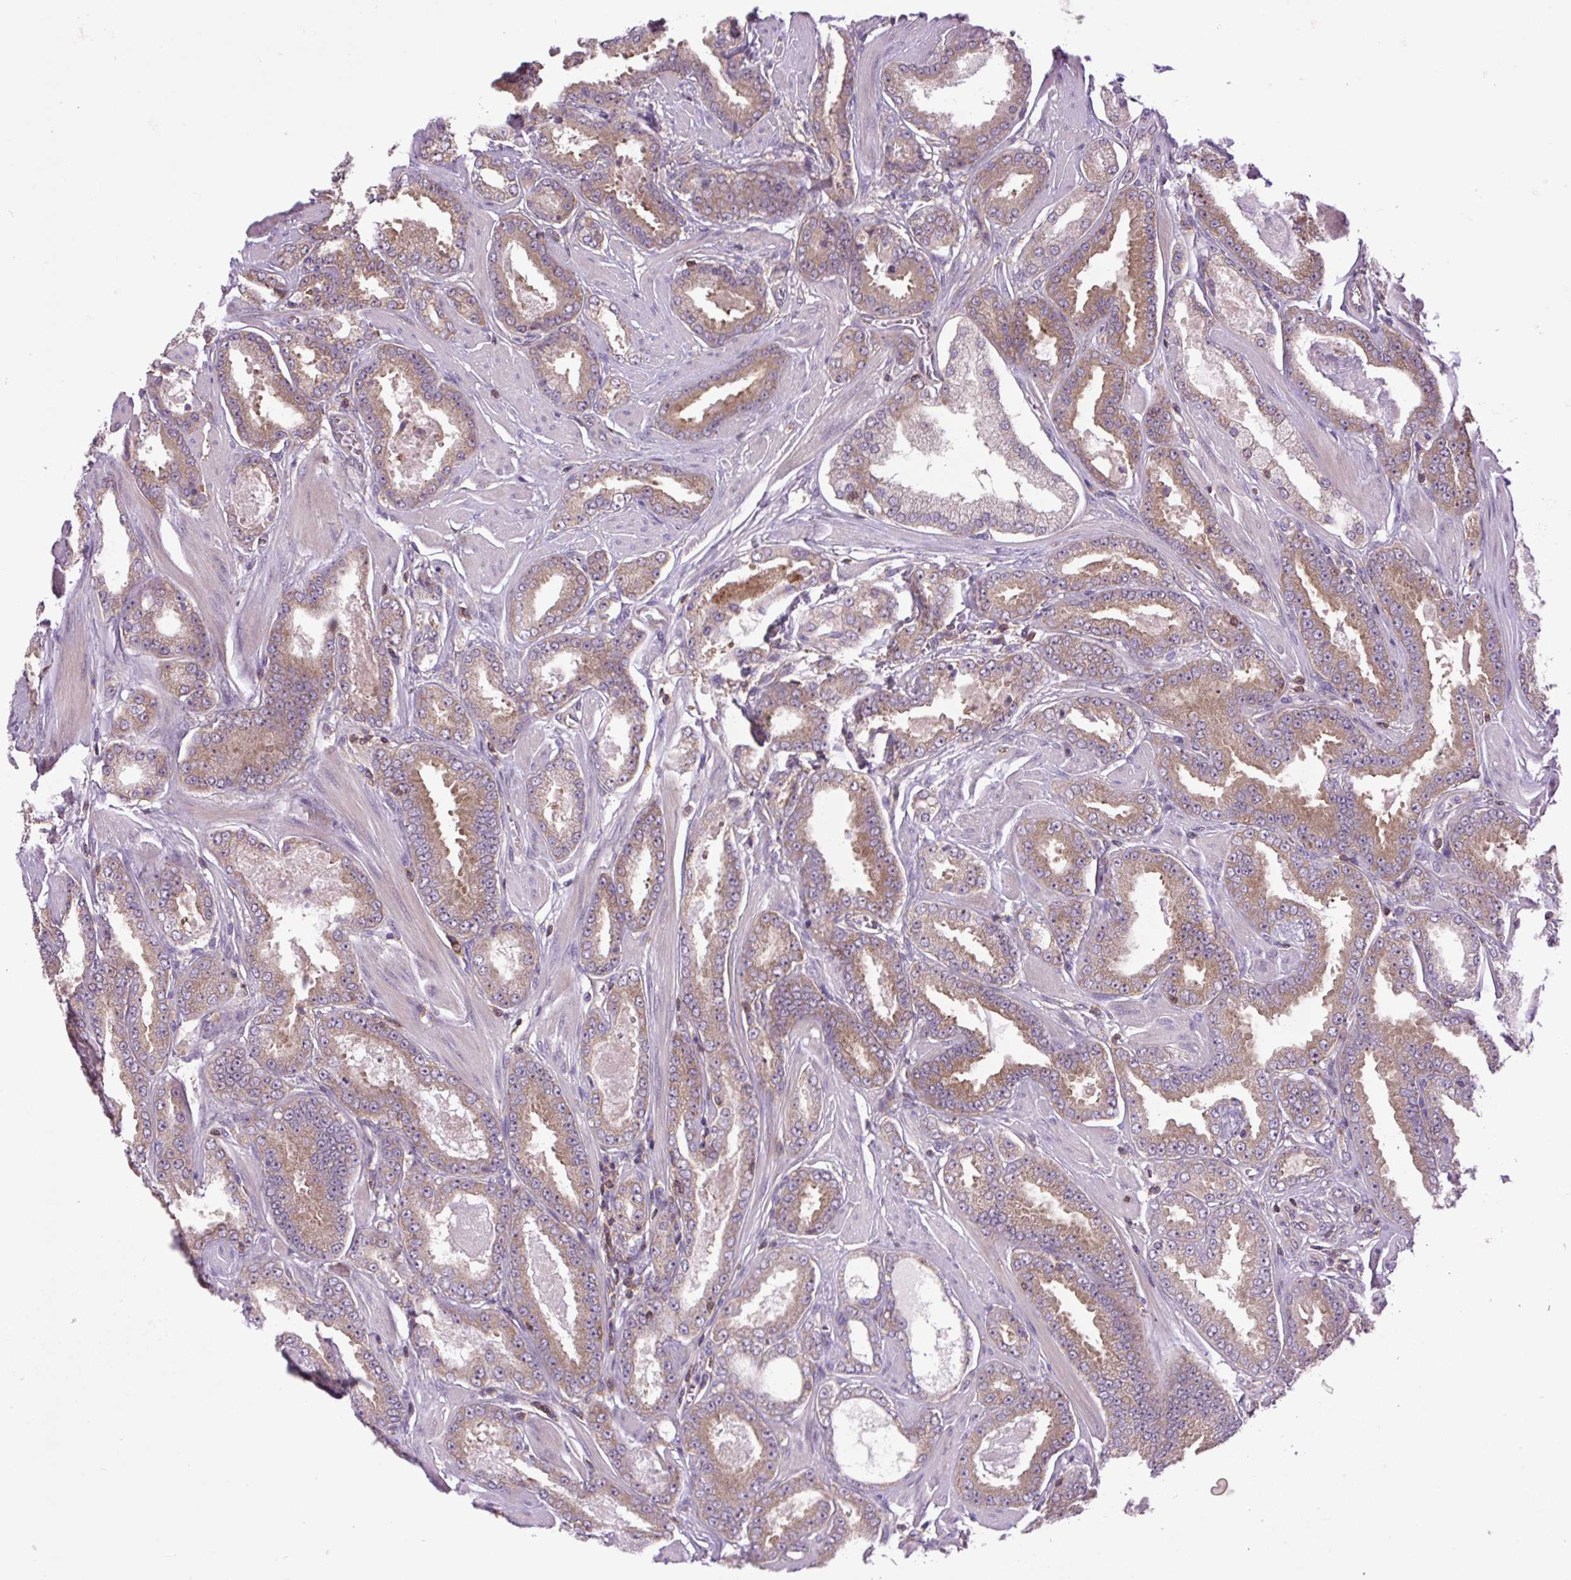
{"staining": {"intensity": "moderate", "quantity": "25%-75%", "location": "cytoplasmic/membranous"}, "tissue": "prostate cancer", "cell_type": "Tumor cells", "image_type": "cancer", "snomed": [{"axis": "morphology", "description": "Adenocarcinoma, Low grade"}, {"axis": "topography", "description": "Prostate"}], "caption": "Protein expression analysis of human low-grade adenocarcinoma (prostate) reveals moderate cytoplasmic/membranous expression in about 25%-75% of tumor cells.", "gene": "PLCG1", "patient": {"sex": "male", "age": 42}}